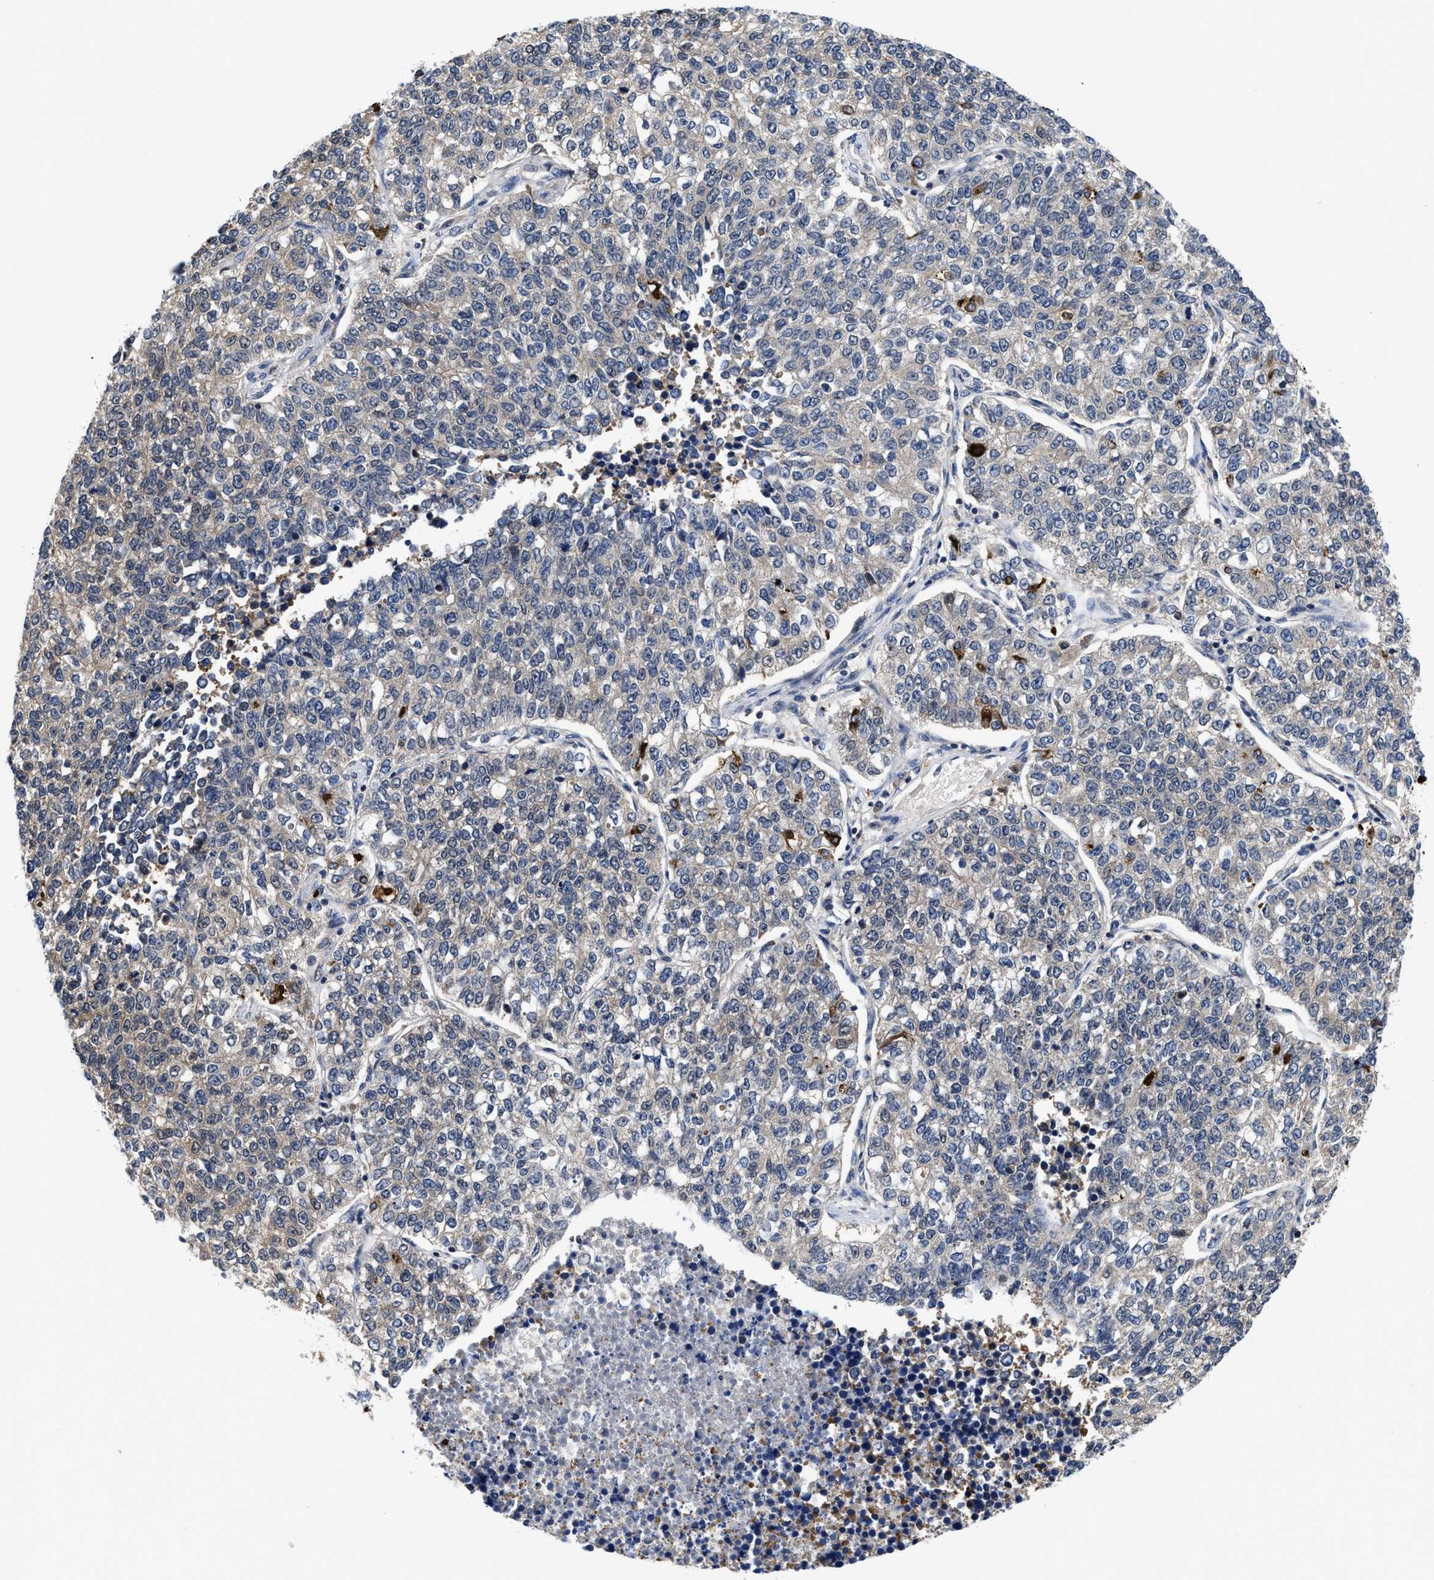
{"staining": {"intensity": "weak", "quantity": "<25%", "location": "cytoplasmic/membranous"}, "tissue": "lung cancer", "cell_type": "Tumor cells", "image_type": "cancer", "snomed": [{"axis": "morphology", "description": "Adenocarcinoma, NOS"}, {"axis": "topography", "description": "Lung"}], "caption": "The immunohistochemistry (IHC) image has no significant positivity in tumor cells of lung cancer tissue.", "gene": "KIF12", "patient": {"sex": "male", "age": 49}}